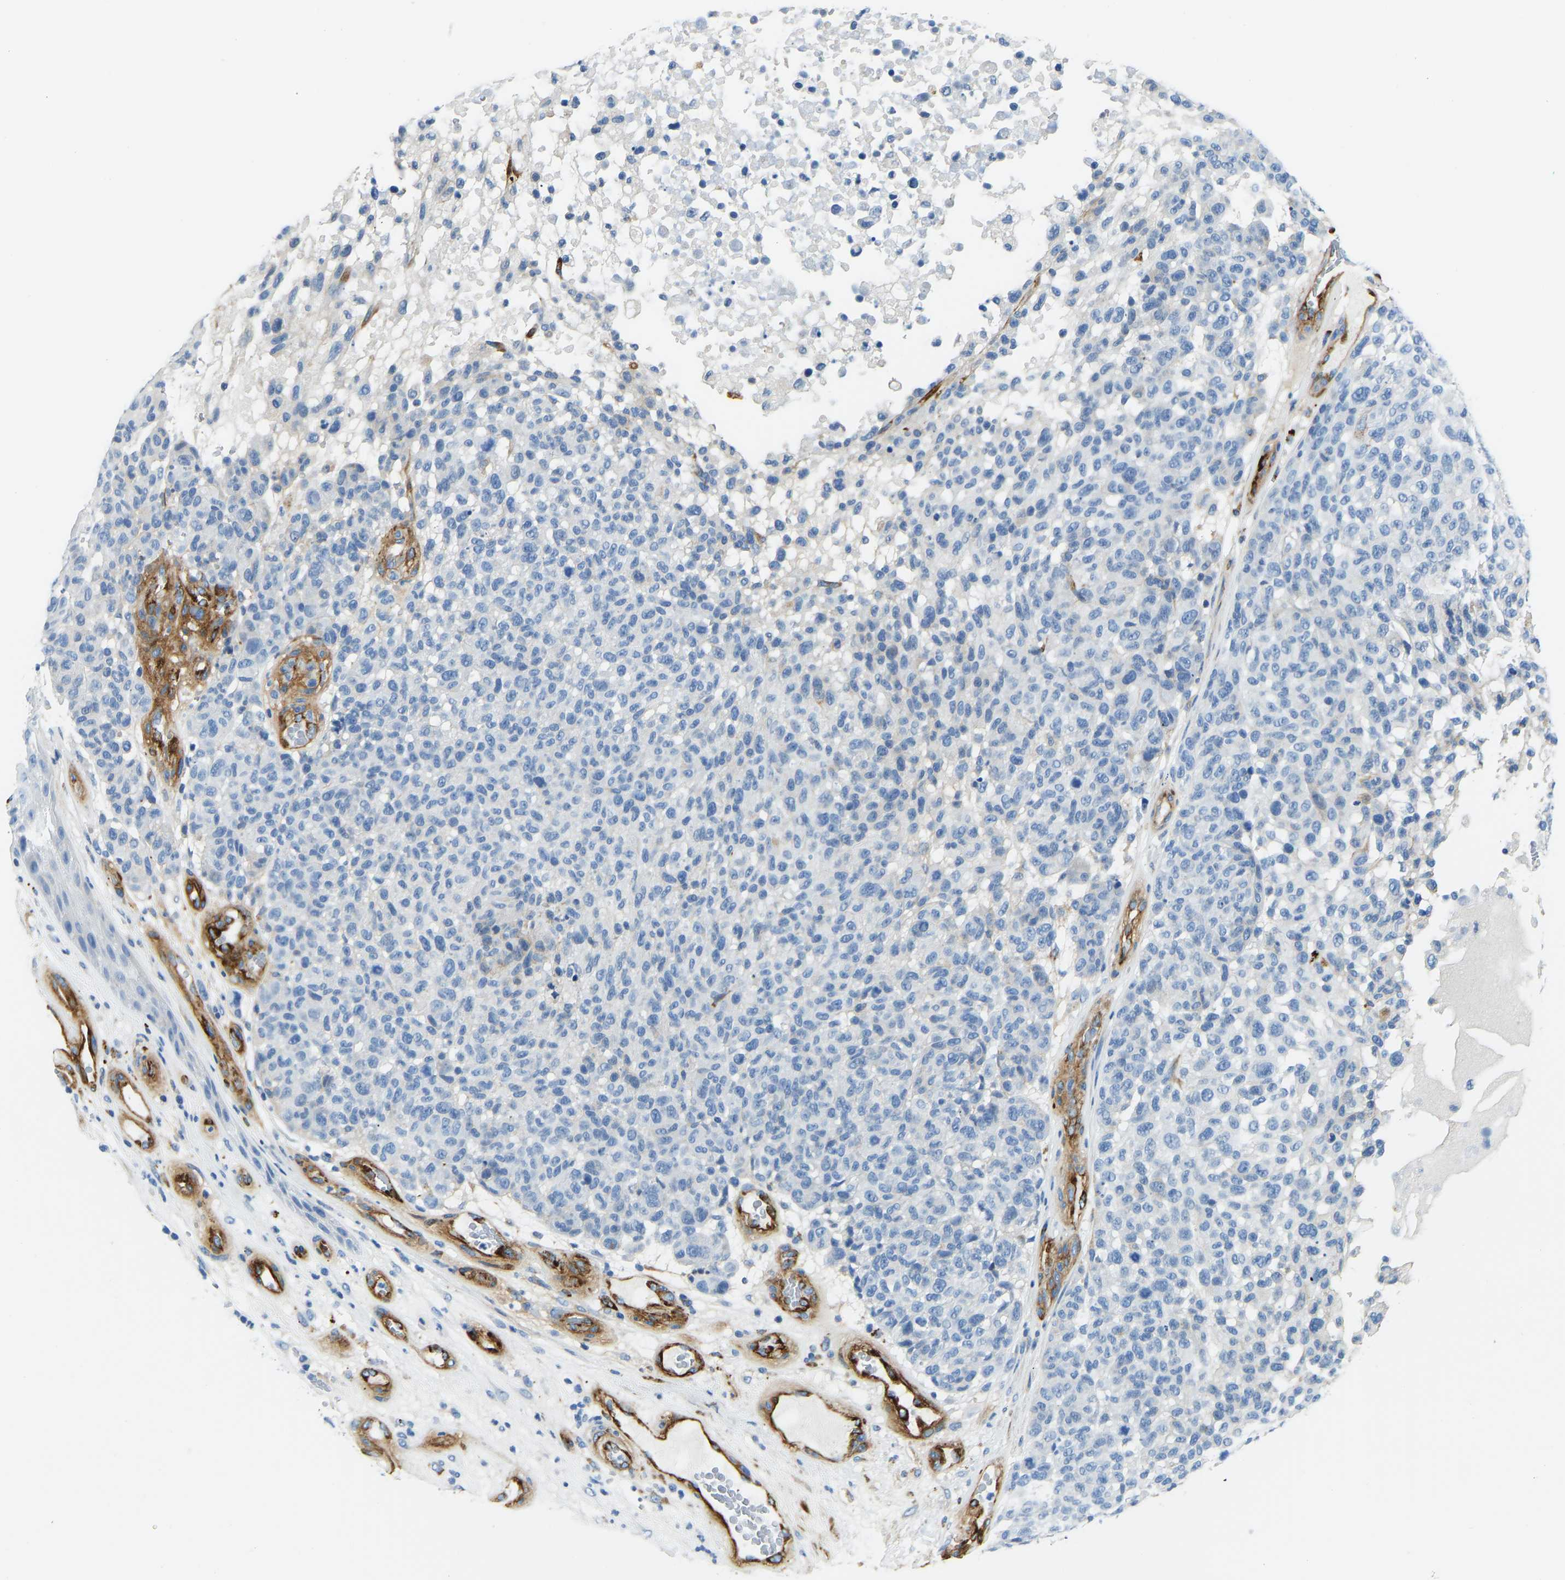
{"staining": {"intensity": "negative", "quantity": "none", "location": "none"}, "tissue": "melanoma", "cell_type": "Tumor cells", "image_type": "cancer", "snomed": [{"axis": "morphology", "description": "Malignant melanoma, NOS"}, {"axis": "topography", "description": "Skin"}], "caption": "There is no significant expression in tumor cells of melanoma.", "gene": "COL15A1", "patient": {"sex": "male", "age": 59}}